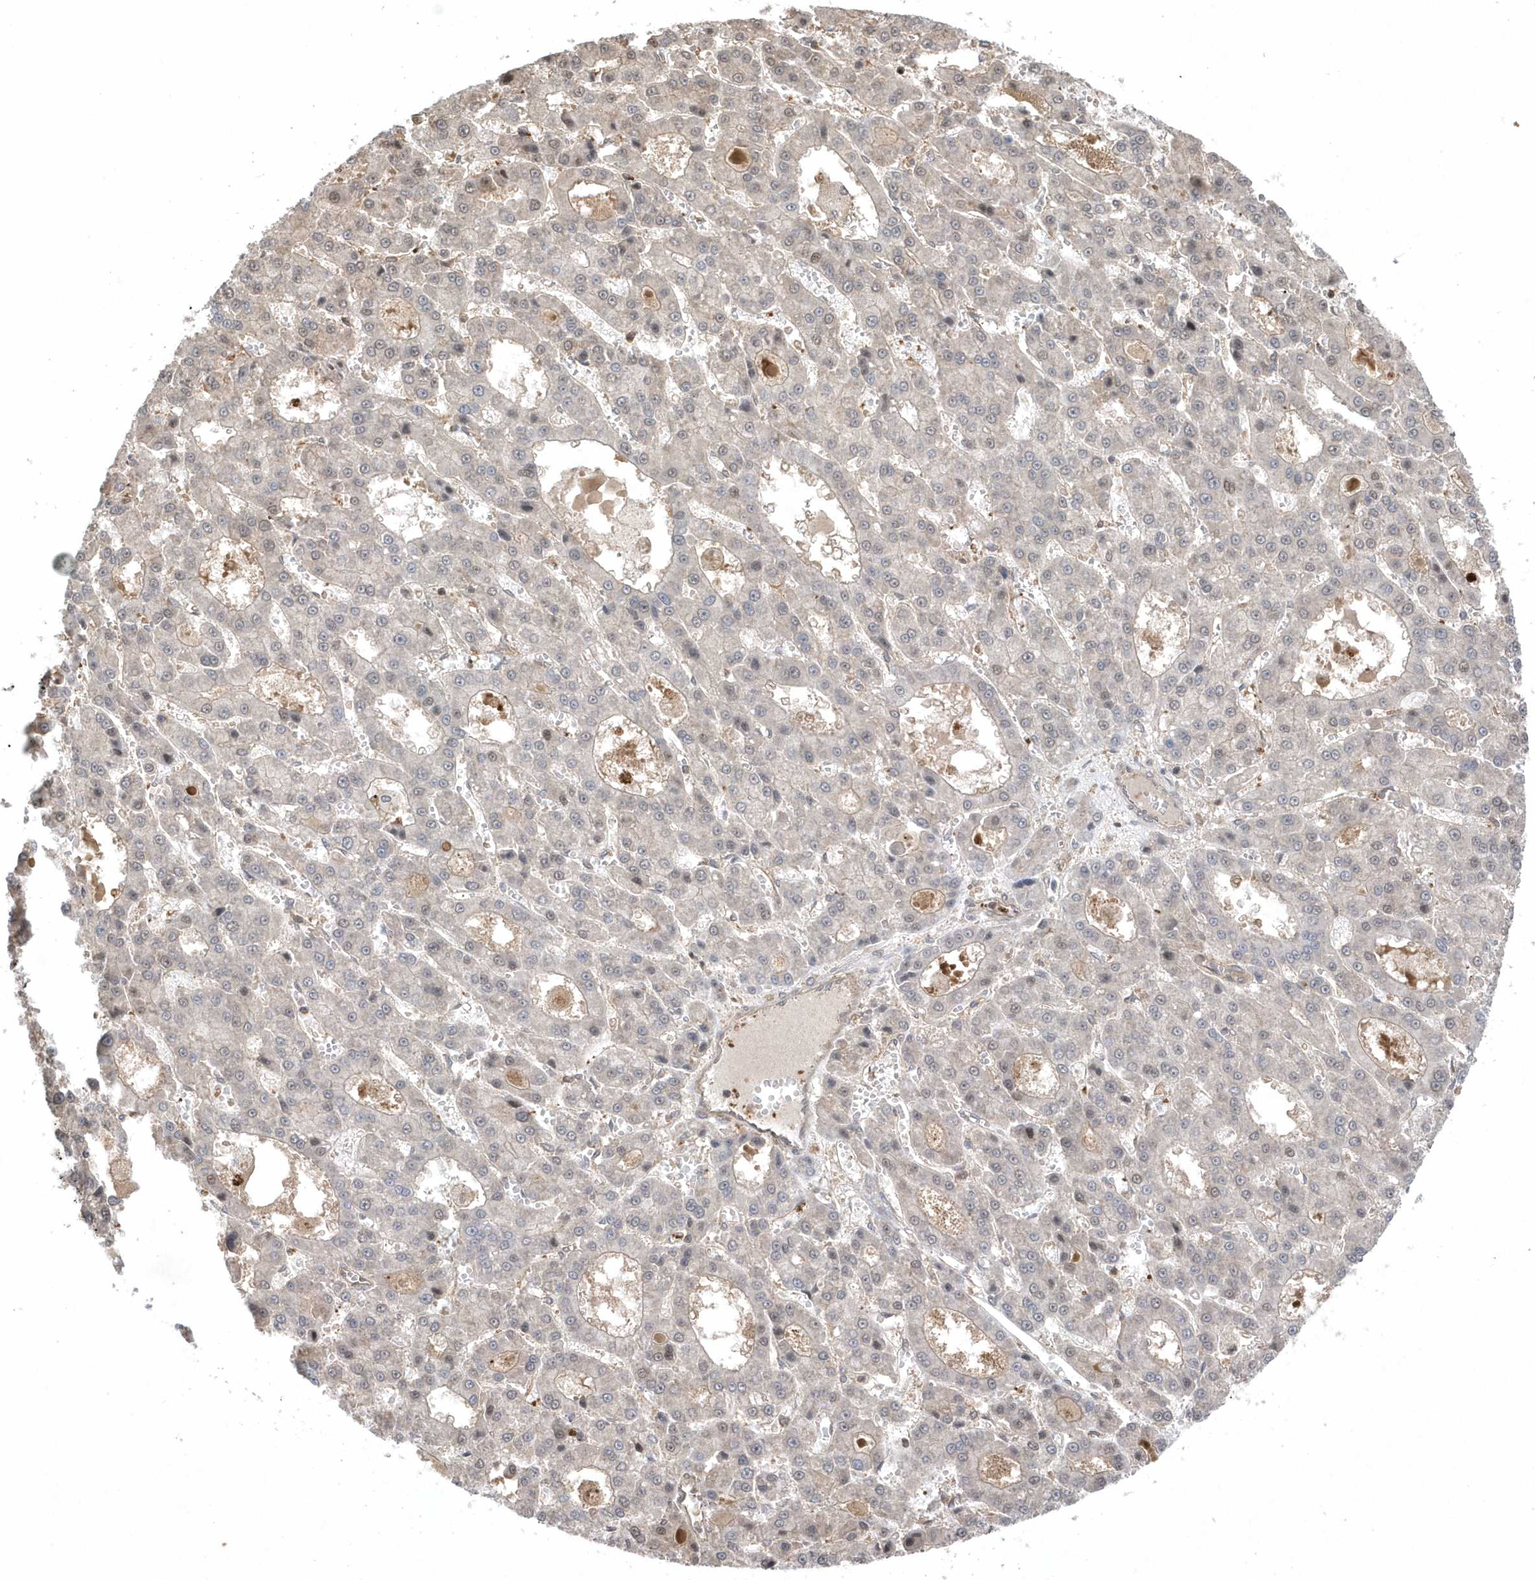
{"staining": {"intensity": "negative", "quantity": "none", "location": "none"}, "tissue": "liver cancer", "cell_type": "Tumor cells", "image_type": "cancer", "snomed": [{"axis": "morphology", "description": "Carcinoma, Hepatocellular, NOS"}, {"axis": "topography", "description": "Liver"}], "caption": "Immunohistochemical staining of human liver cancer (hepatocellular carcinoma) reveals no significant staining in tumor cells.", "gene": "ACYP1", "patient": {"sex": "male", "age": 70}}